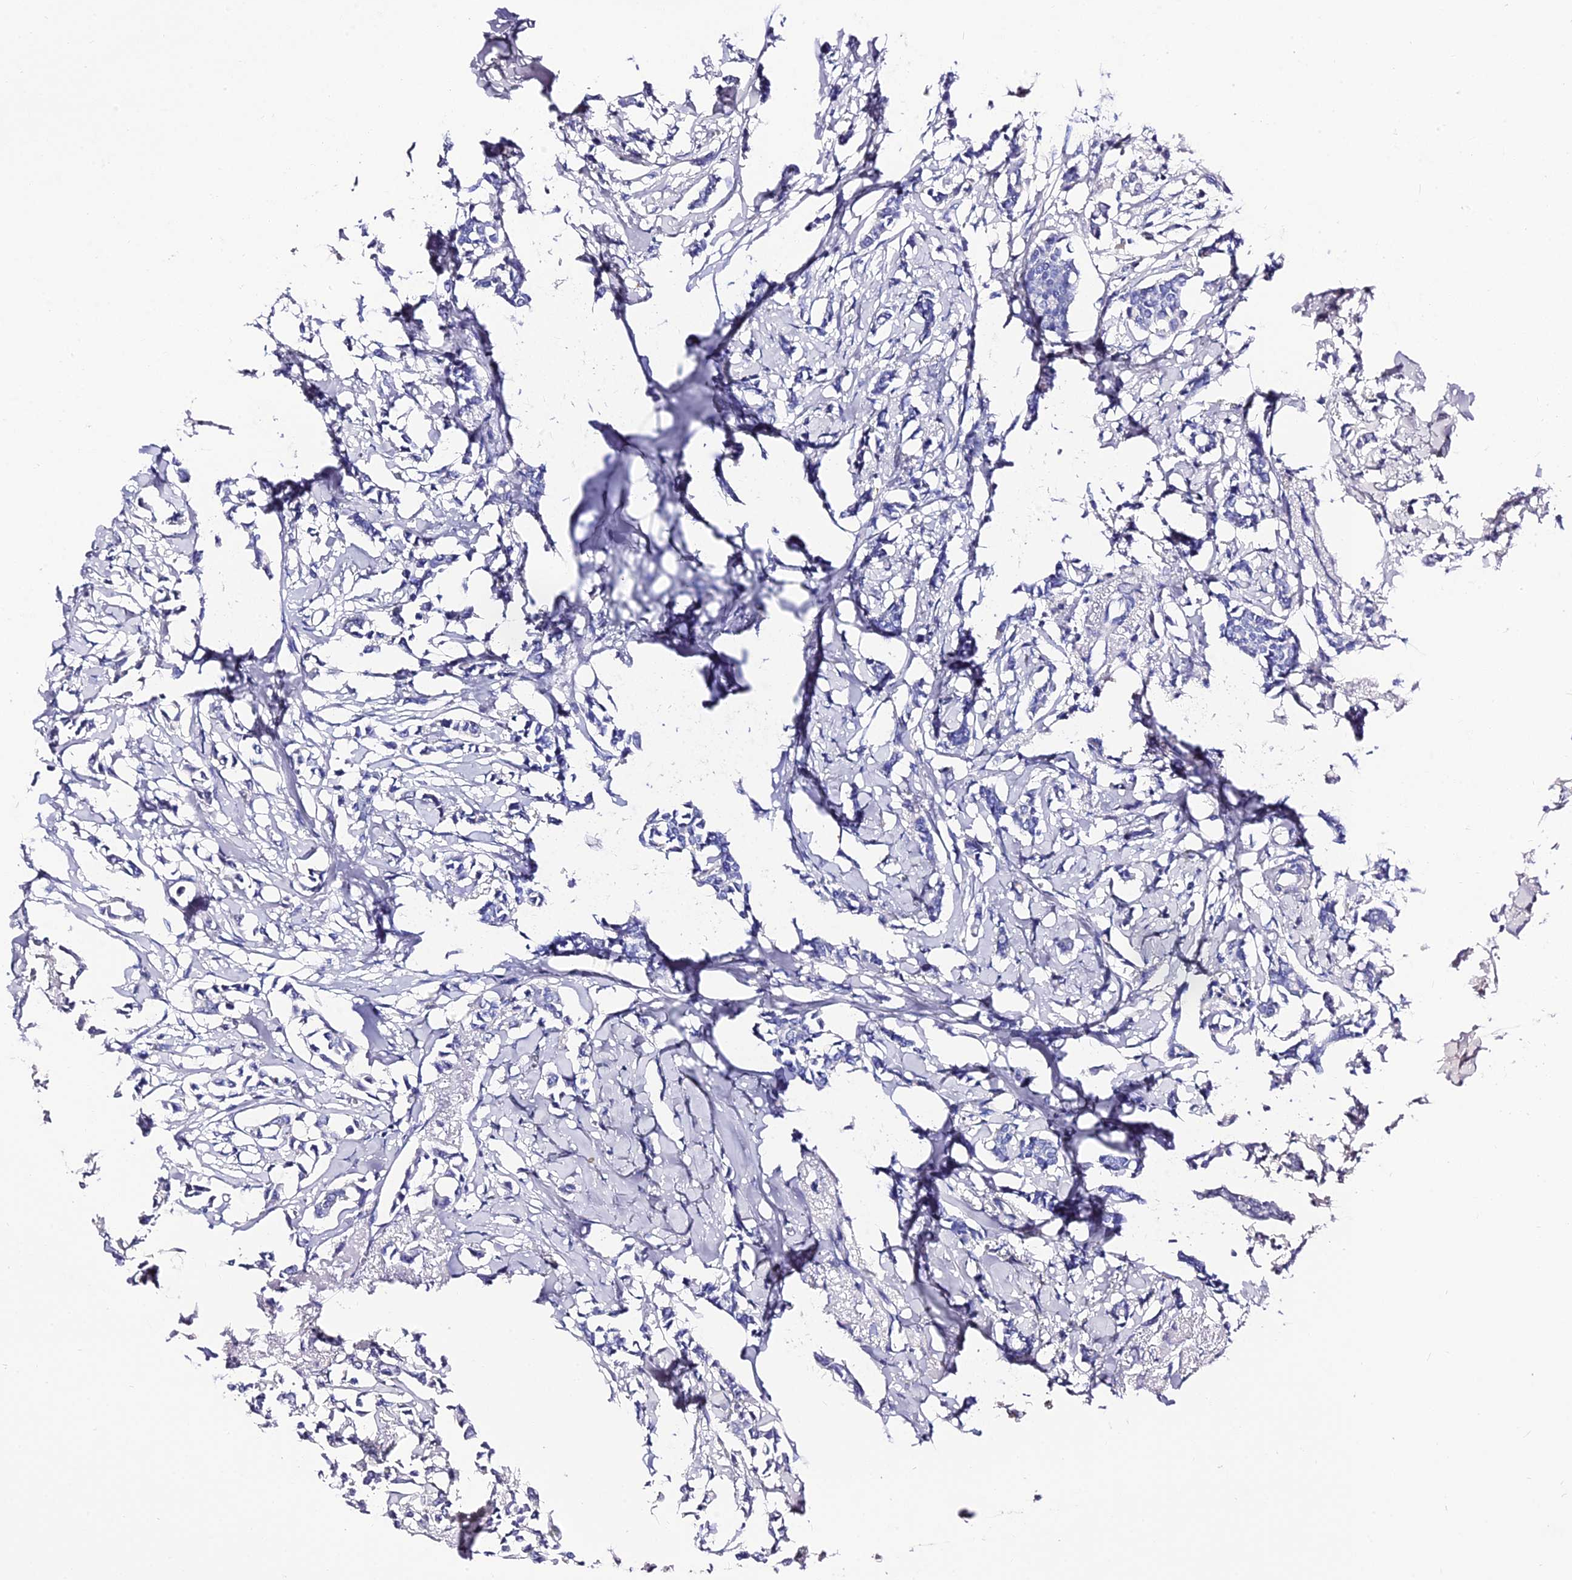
{"staining": {"intensity": "negative", "quantity": "none", "location": "none"}, "tissue": "breast cancer", "cell_type": "Tumor cells", "image_type": "cancer", "snomed": [{"axis": "morphology", "description": "Duct carcinoma"}, {"axis": "topography", "description": "Breast"}], "caption": "Histopathology image shows no protein staining in tumor cells of breast cancer (infiltrating ductal carcinoma) tissue.", "gene": "DEFB106A", "patient": {"sex": "female", "age": 41}}